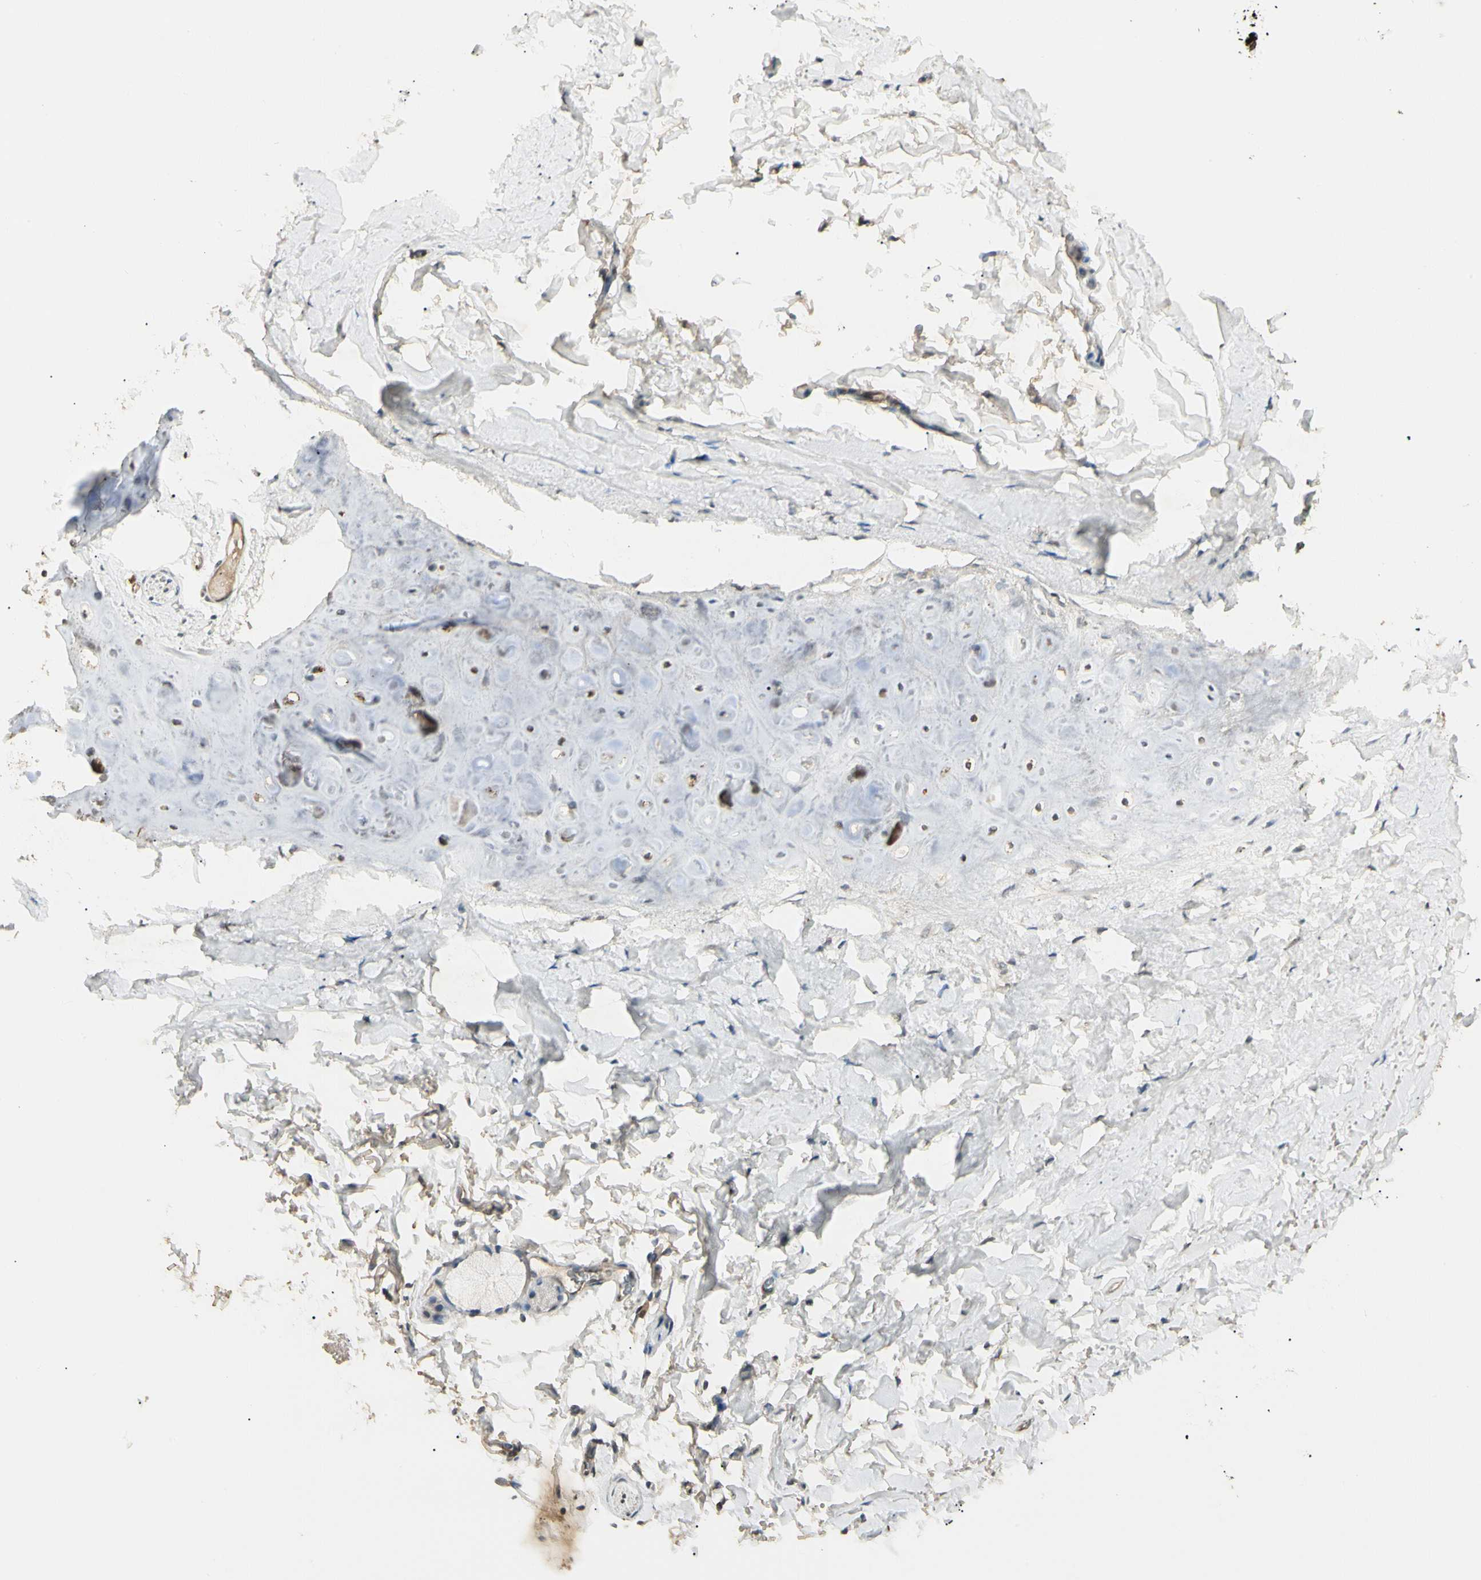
{"staining": {"intensity": "weak", "quantity": "25%-75%", "location": "cytoplasmic/membranous"}, "tissue": "adipose tissue", "cell_type": "Adipocytes", "image_type": "normal", "snomed": [{"axis": "morphology", "description": "Normal tissue, NOS"}, {"axis": "topography", "description": "Cartilage tissue"}, {"axis": "topography", "description": "Bronchus"}], "caption": "About 25%-75% of adipocytes in normal adipose tissue display weak cytoplasmic/membranous protein positivity as visualized by brown immunohistochemical staining.", "gene": "SGCA", "patient": {"sex": "female", "age": 73}}